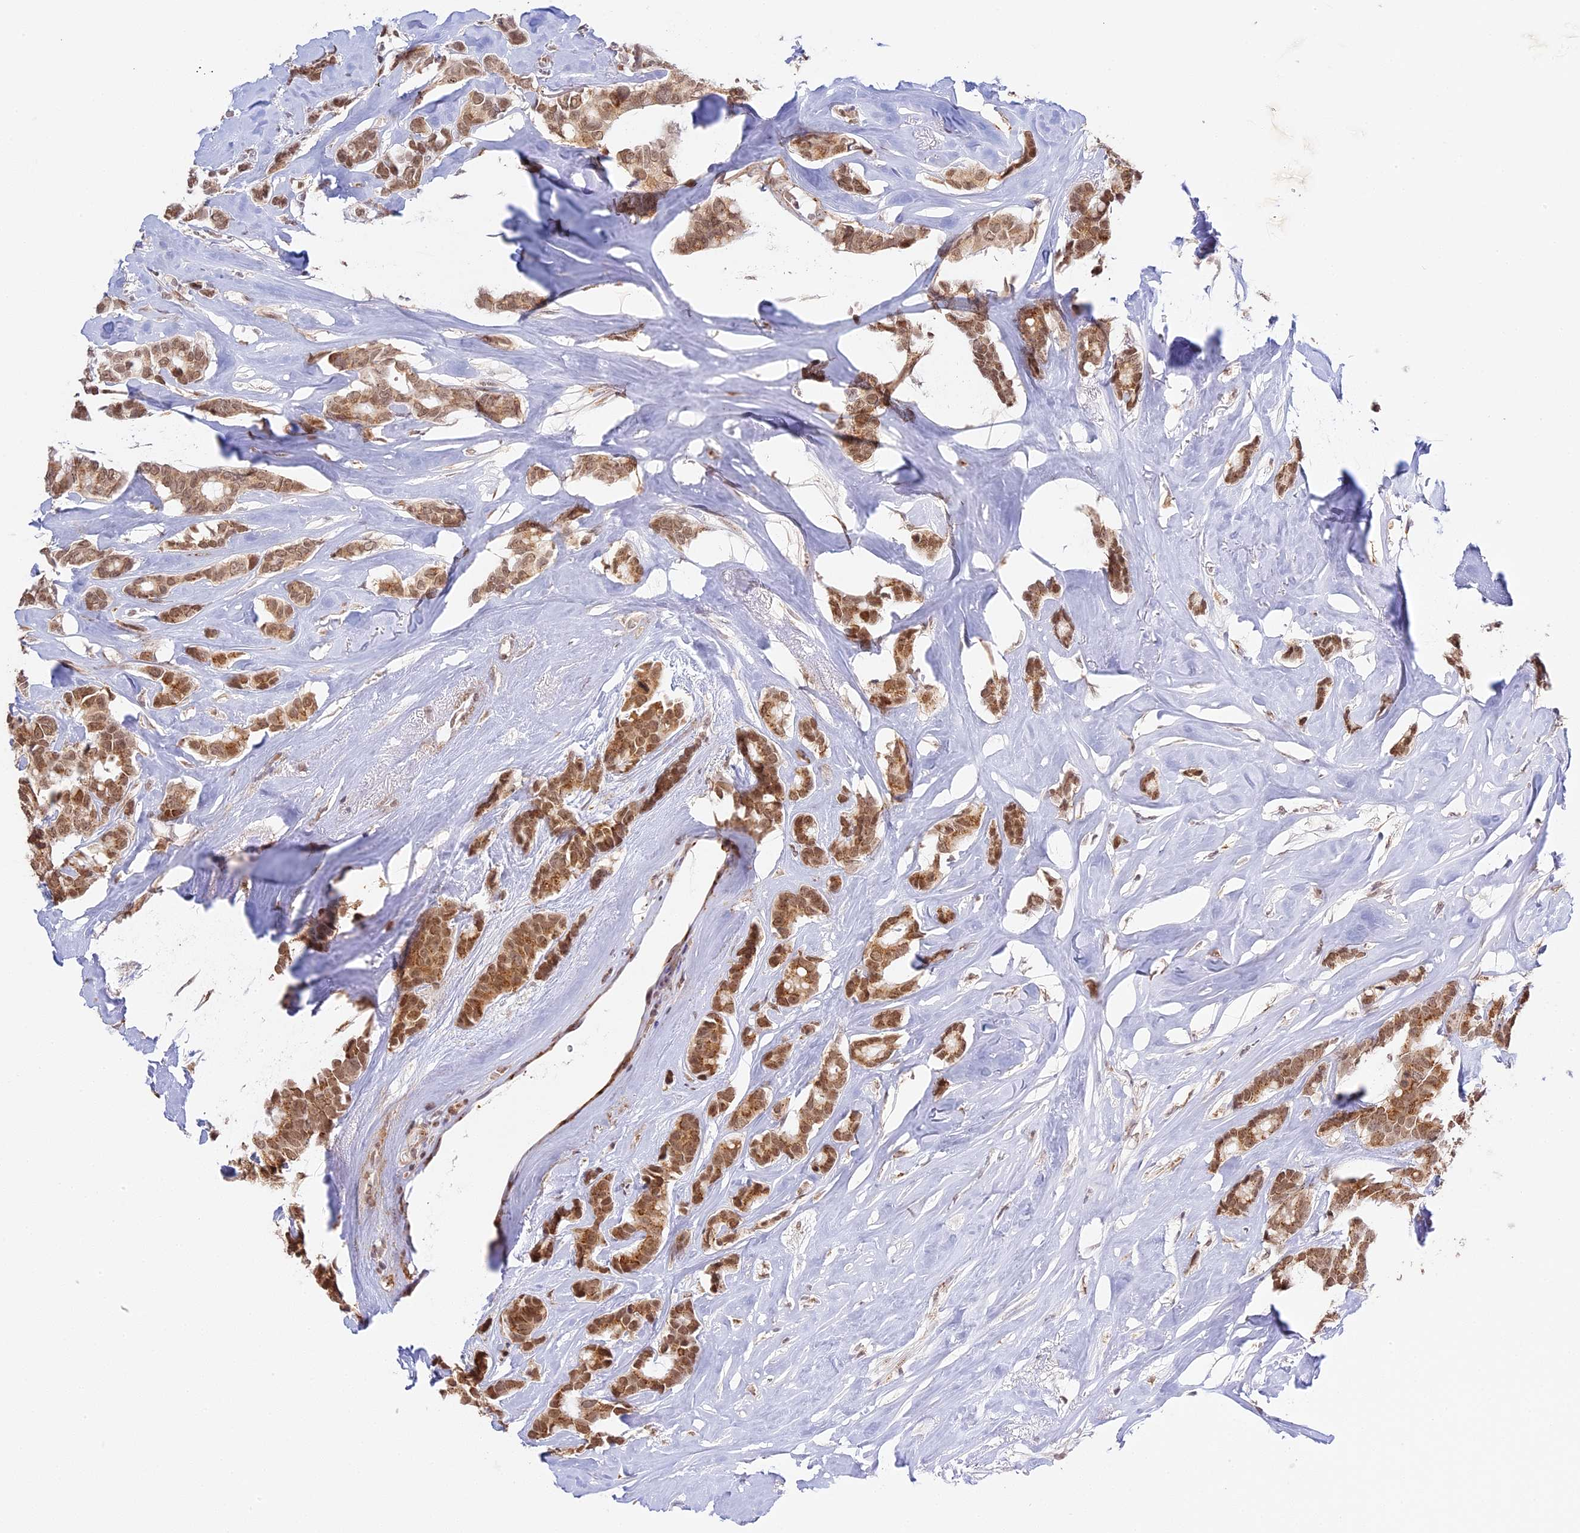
{"staining": {"intensity": "moderate", "quantity": ">75%", "location": "cytoplasmic/membranous,nuclear"}, "tissue": "breast cancer", "cell_type": "Tumor cells", "image_type": "cancer", "snomed": [{"axis": "morphology", "description": "Duct carcinoma"}, {"axis": "topography", "description": "Breast"}], "caption": "Immunohistochemistry staining of infiltrating ductal carcinoma (breast), which displays medium levels of moderate cytoplasmic/membranous and nuclear expression in approximately >75% of tumor cells indicating moderate cytoplasmic/membranous and nuclear protein expression. The staining was performed using DAB (brown) for protein detection and nuclei were counterstained in hematoxylin (blue).", "gene": "HEATR5B", "patient": {"sex": "female", "age": 40}}